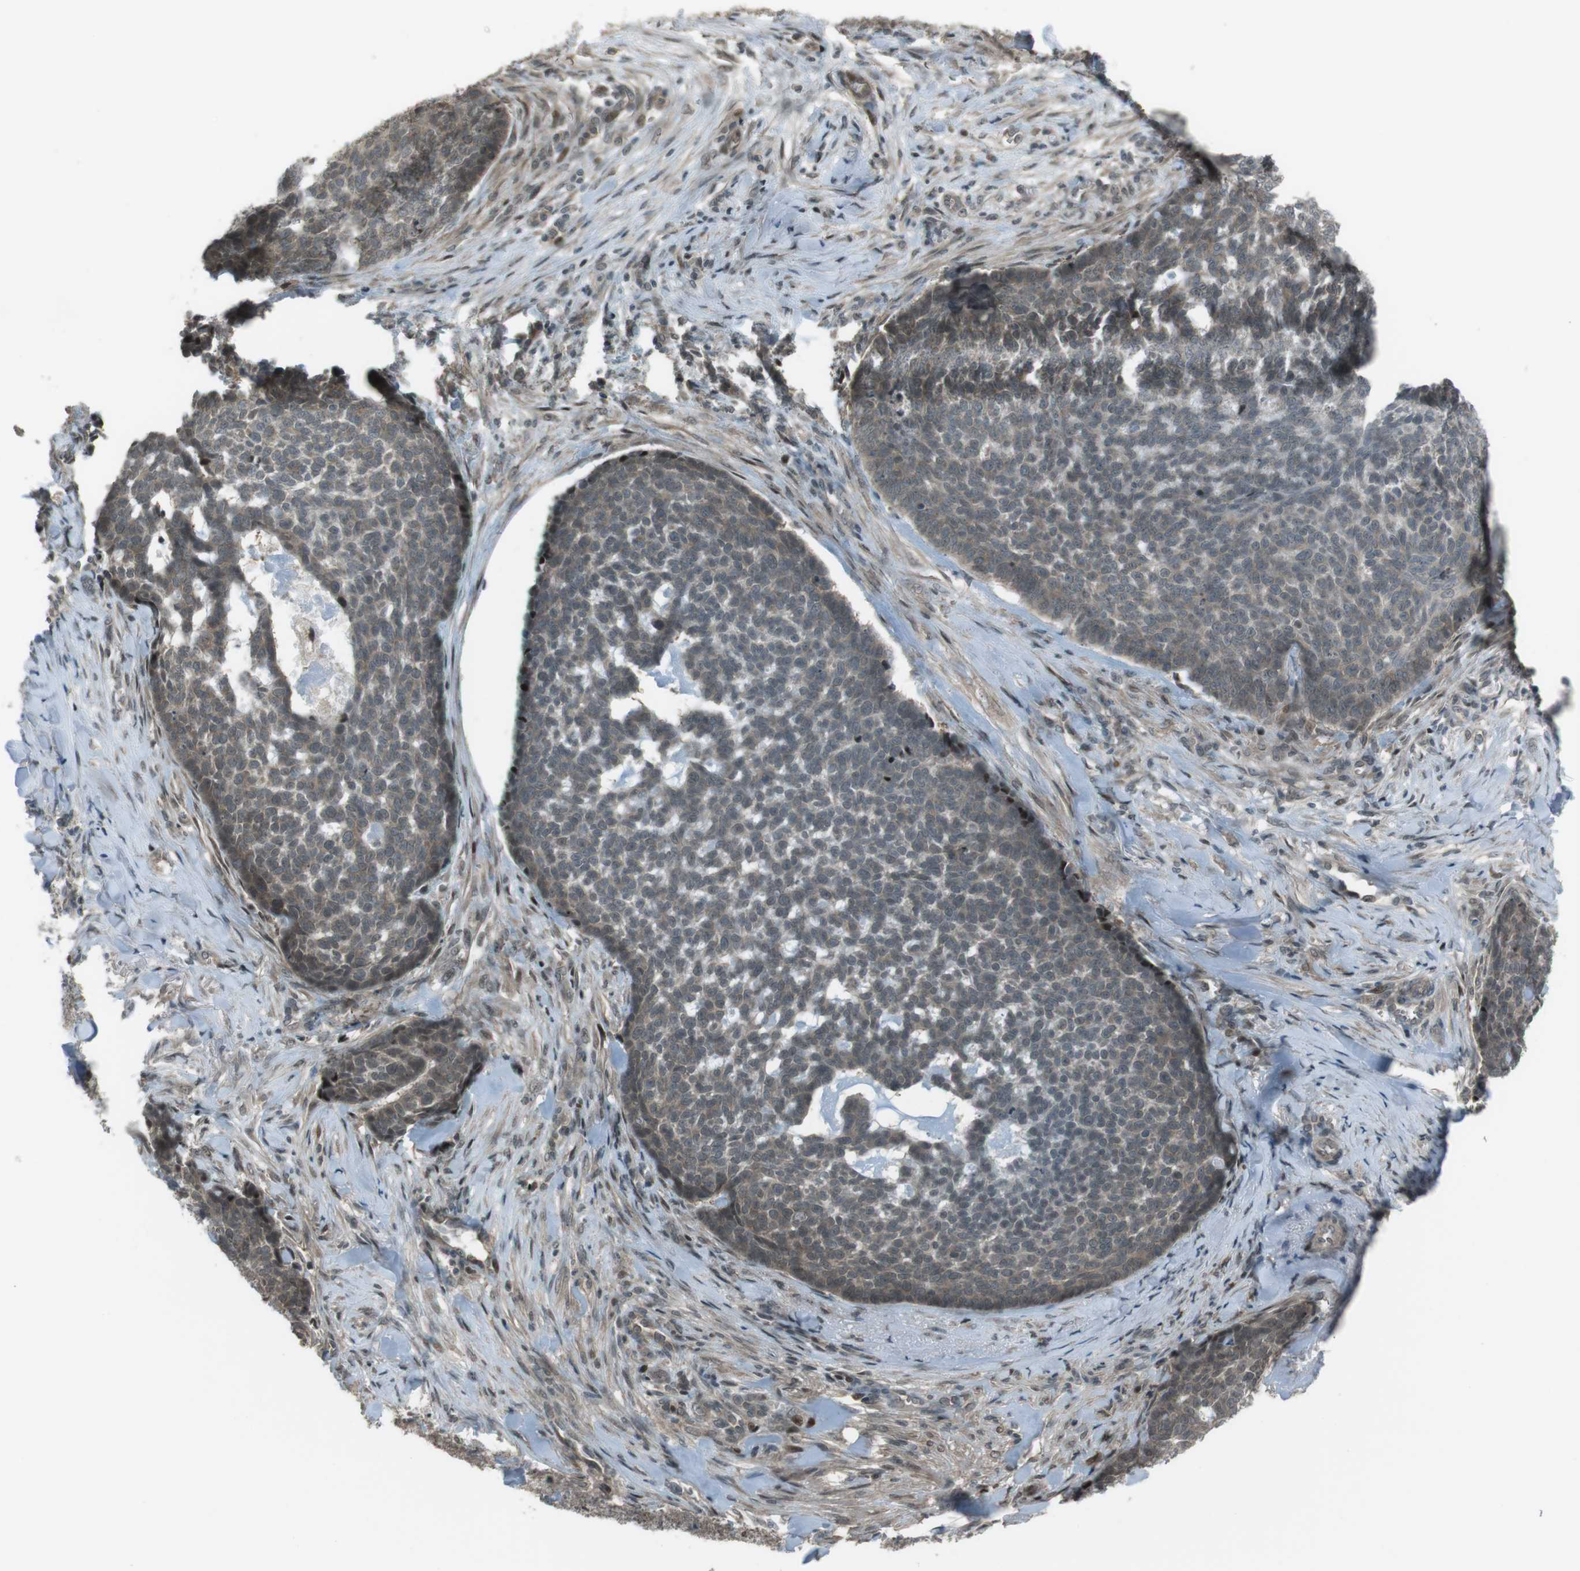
{"staining": {"intensity": "weak", "quantity": "25%-75%", "location": "cytoplasmic/membranous"}, "tissue": "skin cancer", "cell_type": "Tumor cells", "image_type": "cancer", "snomed": [{"axis": "morphology", "description": "Basal cell carcinoma"}, {"axis": "topography", "description": "Skin"}], "caption": "Brown immunohistochemical staining in human skin basal cell carcinoma reveals weak cytoplasmic/membranous positivity in about 25%-75% of tumor cells.", "gene": "SLITRK5", "patient": {"sex": "male", "age": 84}}